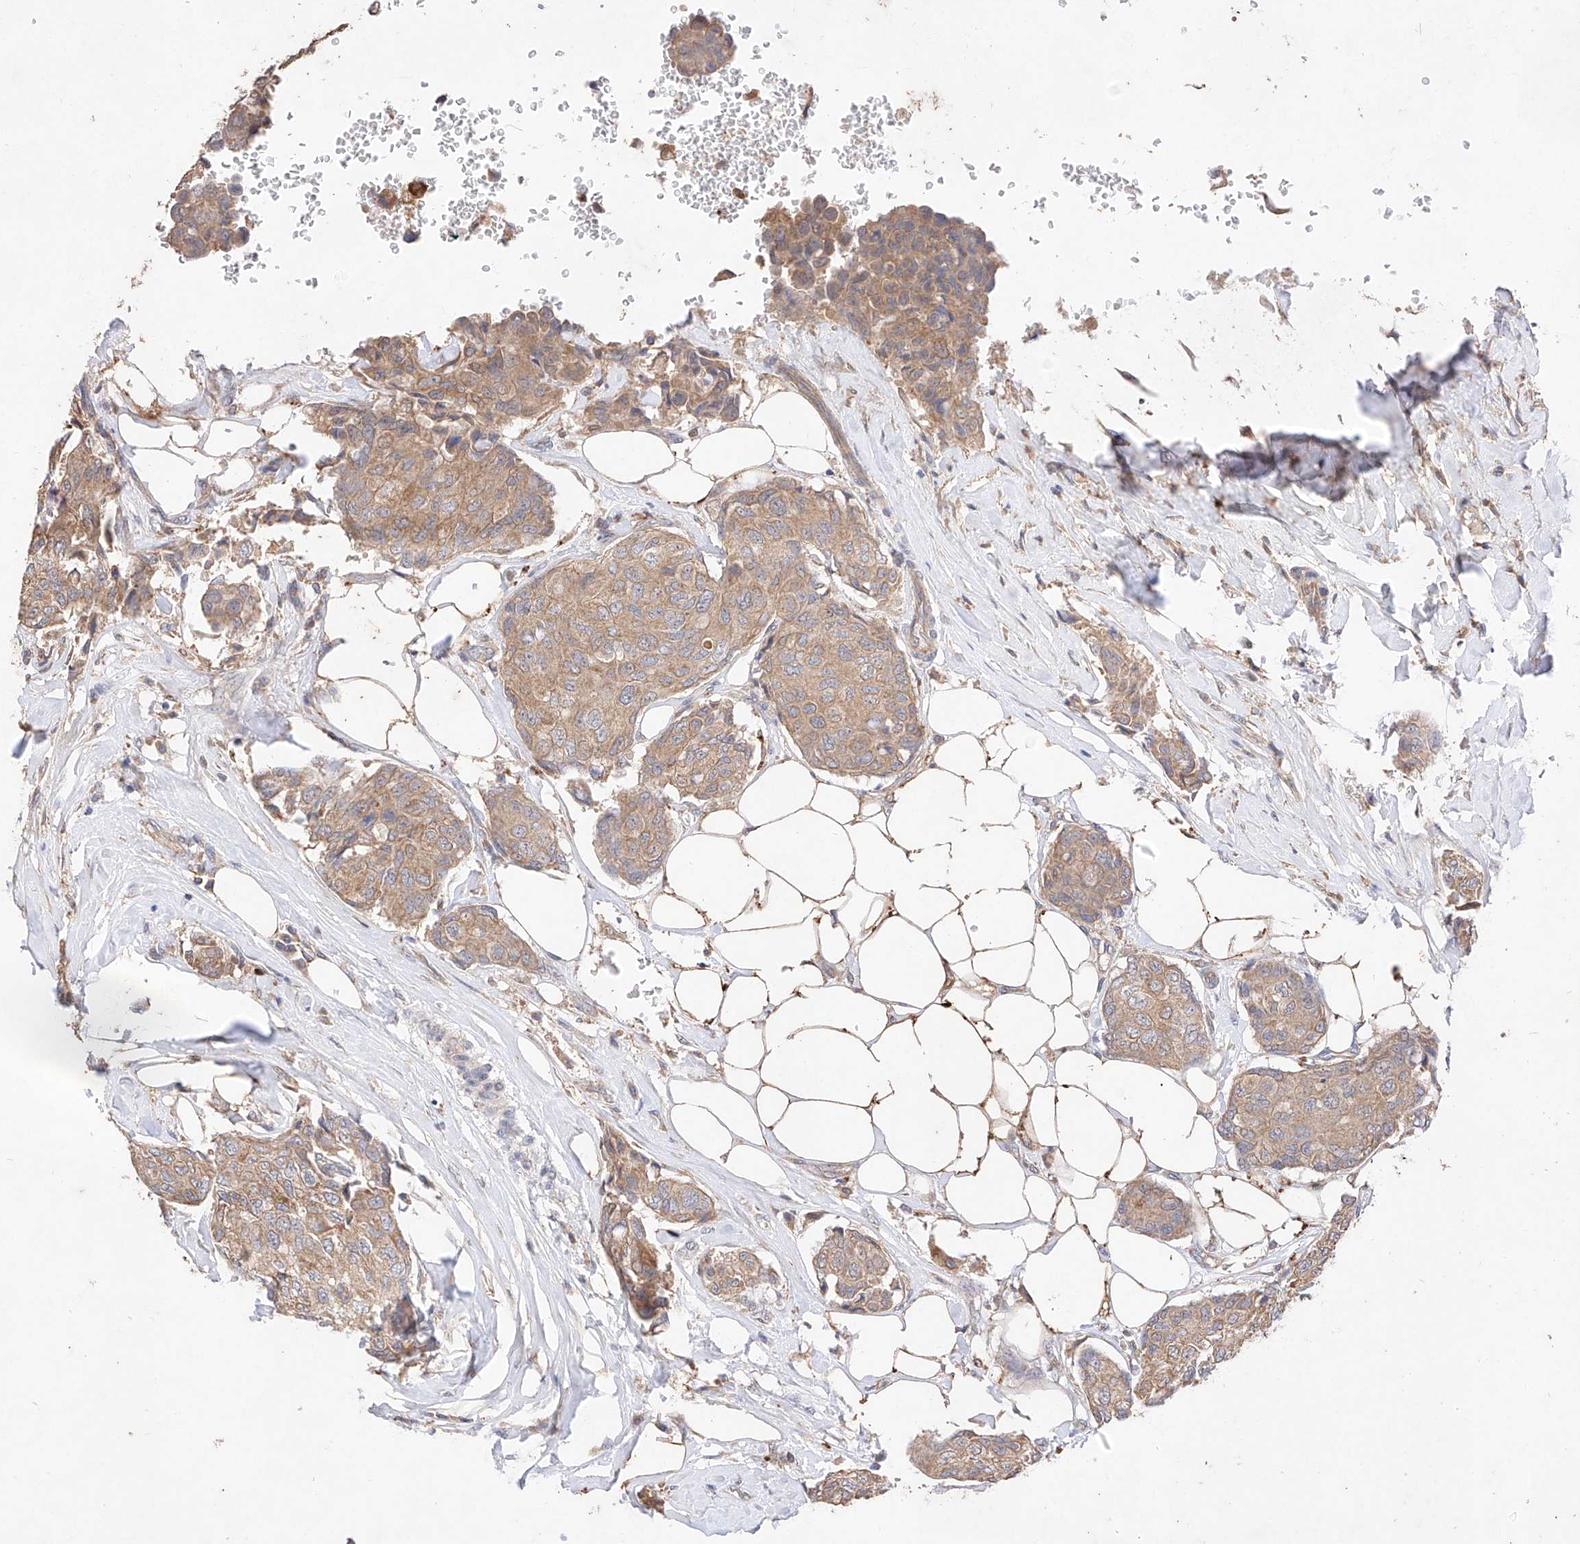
{"staining": {"intensity": "weak", "quantity": ">75%", "location": "cytoplasmic/membranous"}, "tissue": "breast cancer", "cell_type": "Tumor cells", "image_type": "cancer", "snomed": [{"axis": "morphology", "description": "Duct carcinoma"}, {"axis": "topography", "description": "Breast"}], "caption": "Immunohistochemical staining of breast infiltrating ductal carcinoma reveals weak cytoplasmic/membranous protein staining in about >75% of tumor cells.", "gene": "C6orf62", "patient": {"sex": "female", "age": 80}}